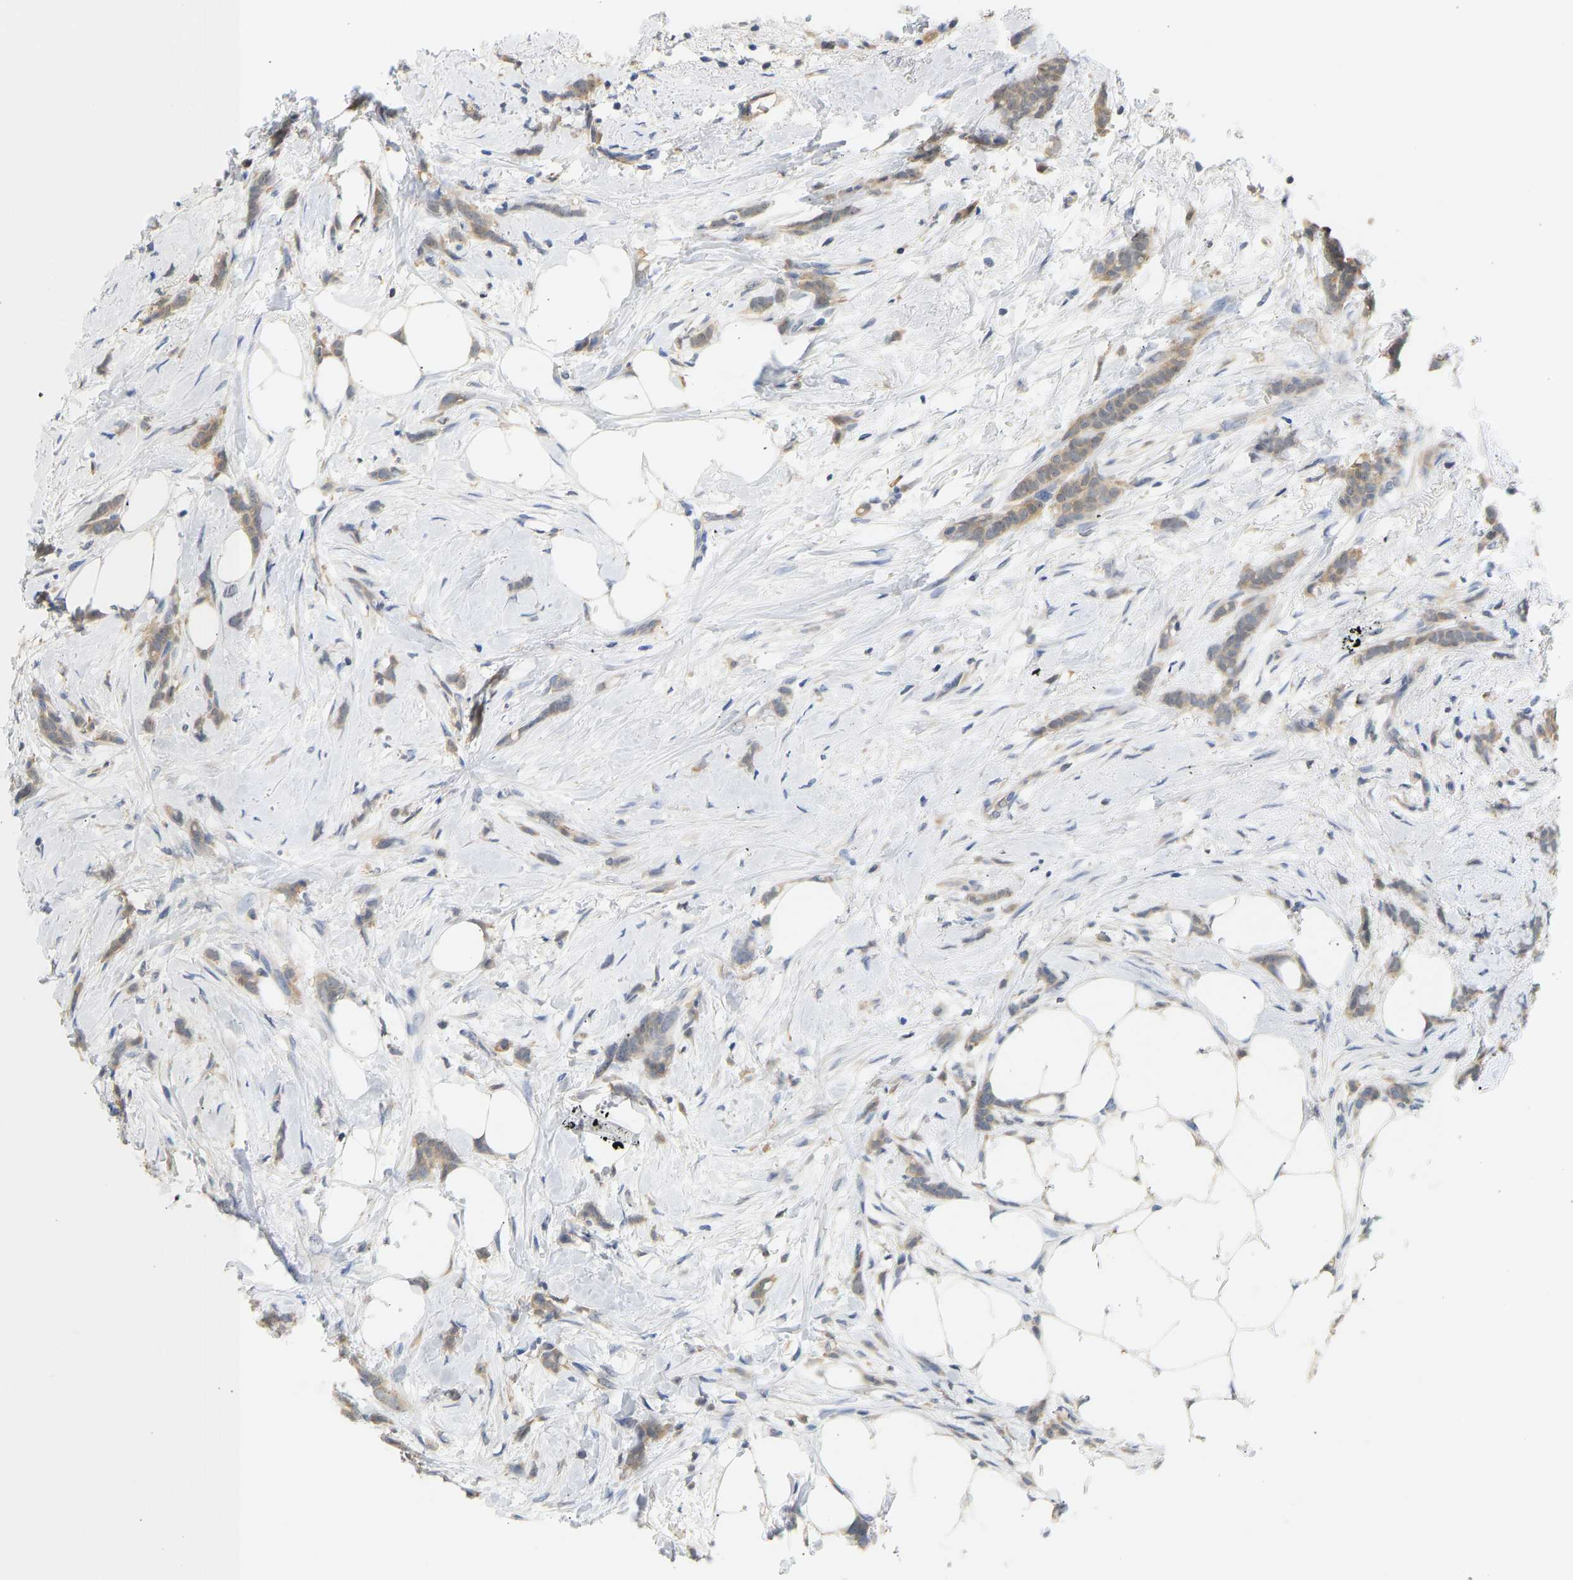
{"staining": {"intensity": "moderate", "quantity": ">75%", "location": "cytoplasmic/membranous"}, "tissue": "breast cancer", "cell_type": "Tumor cells", "image_type": "cancer", "snomed": [{"axis": "morphology", "description": "Lobular carcinoma, in situ"}, {"axis": "morphology", "description": "Lobular carcinoma"}, {"axis": "topography", "description": "Breast"}], "caption": "Moderate cytoplasmic/membranous expression for a protein is present in about >75% of tumor cells of breast cancer (lobular carcinoma in situ) using immunohistochemistry.", "gene": "ENO1", "patient": {"sex": "female", "age": 41}}